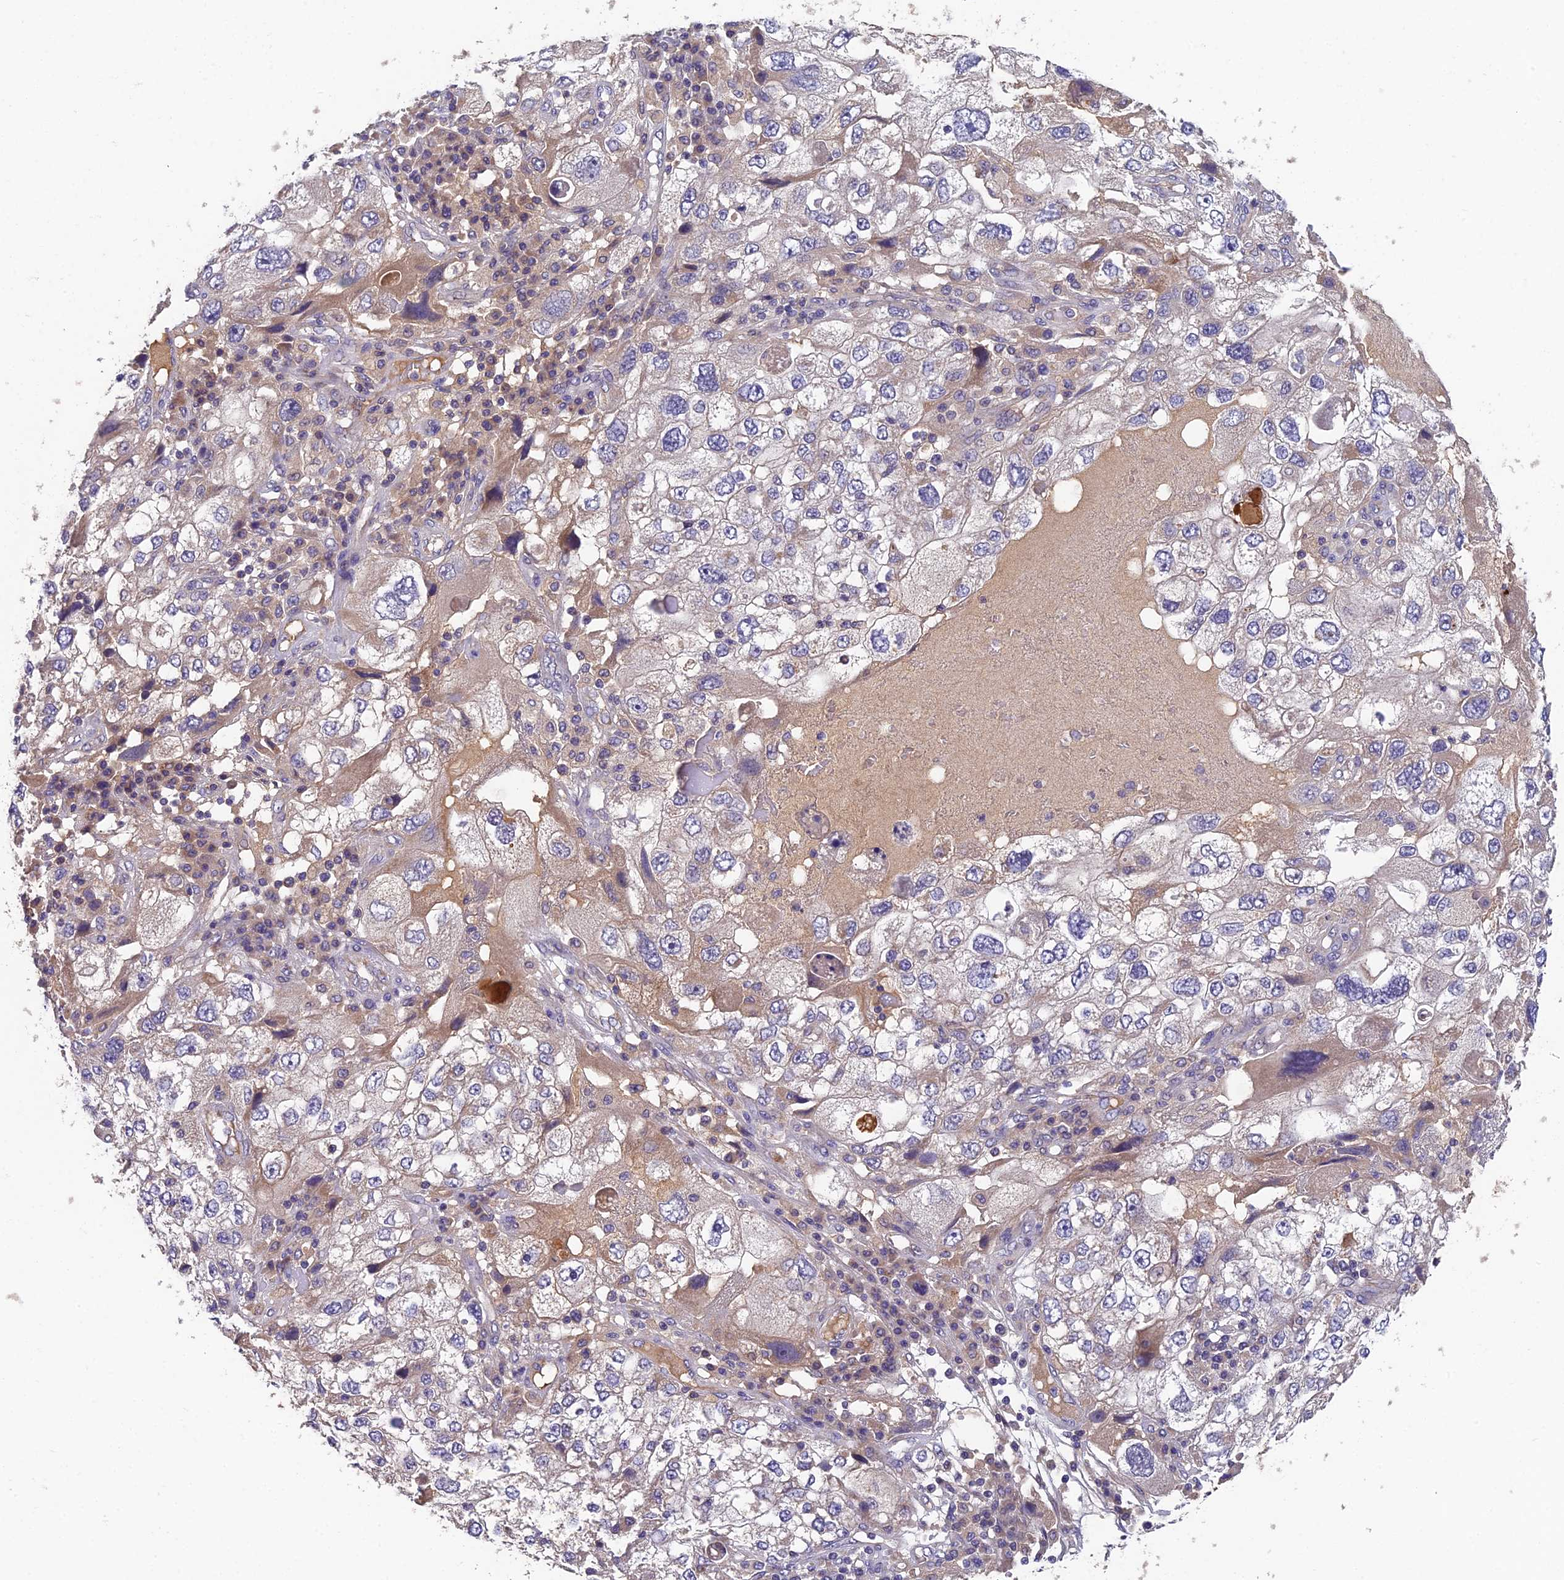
{"staining": {"intensity": "weak", "quantity": "<25%", "location": "cytoplasmic/membranous"}, "tissue": "endometrial cancer", "cell_type": "Tumor cells", "image_type": "cancer", "snomed": [{"axis": "morphology", "description": "Adenocarcinoma, NOS"}, {"axis": "topography", "description": "Endometrium"}], "caption": "Protein analysis of endometrial cancer (adenocarcinoma) demonstrates no significant positivity in tumor cells.", "gene": "ADAMTS13", "patient": {"sex": "female", "age": 49}}